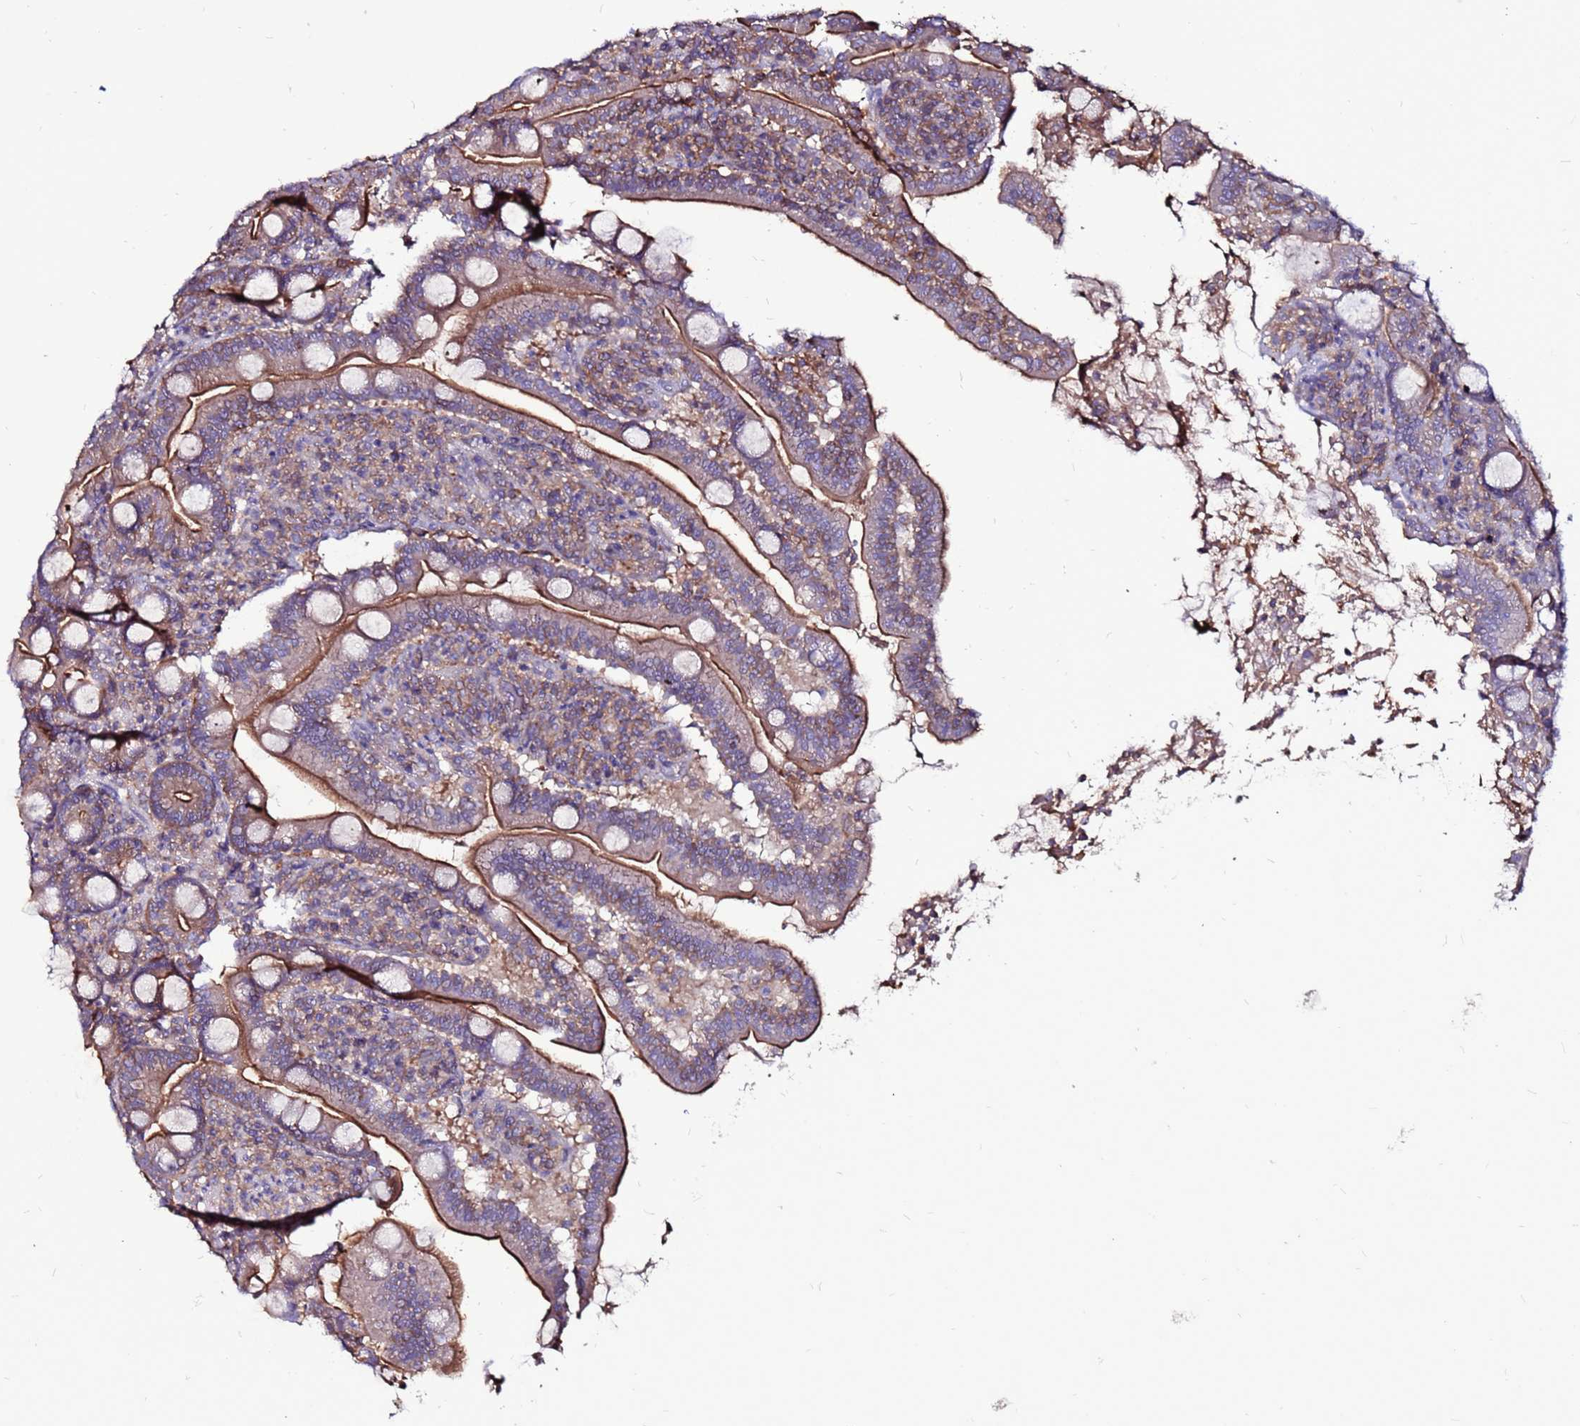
{"staining": {"intensity": "strong", "quantity": "25%-75%", "location": "cytoplasmic/membranous"}, "tissue": "duodenum", "cell_type": "Glandular cells", "image_type": "normal", "snomed": [{"axis": "morphology", "description": "Normal tissue, NOS"}, {"axis": "topography", "description": "Duodenum"}], "caption": "This image displays normal duodenum stained with immunohistochemistry (IHC) to label a protein in brown. The cytoplasmic/membranous of glandular cells show strong positivity for the protein. Nuclei are counter-stained blue.", "gene": "NRN1L", "patient": {"sex": "male", "age": 35}}